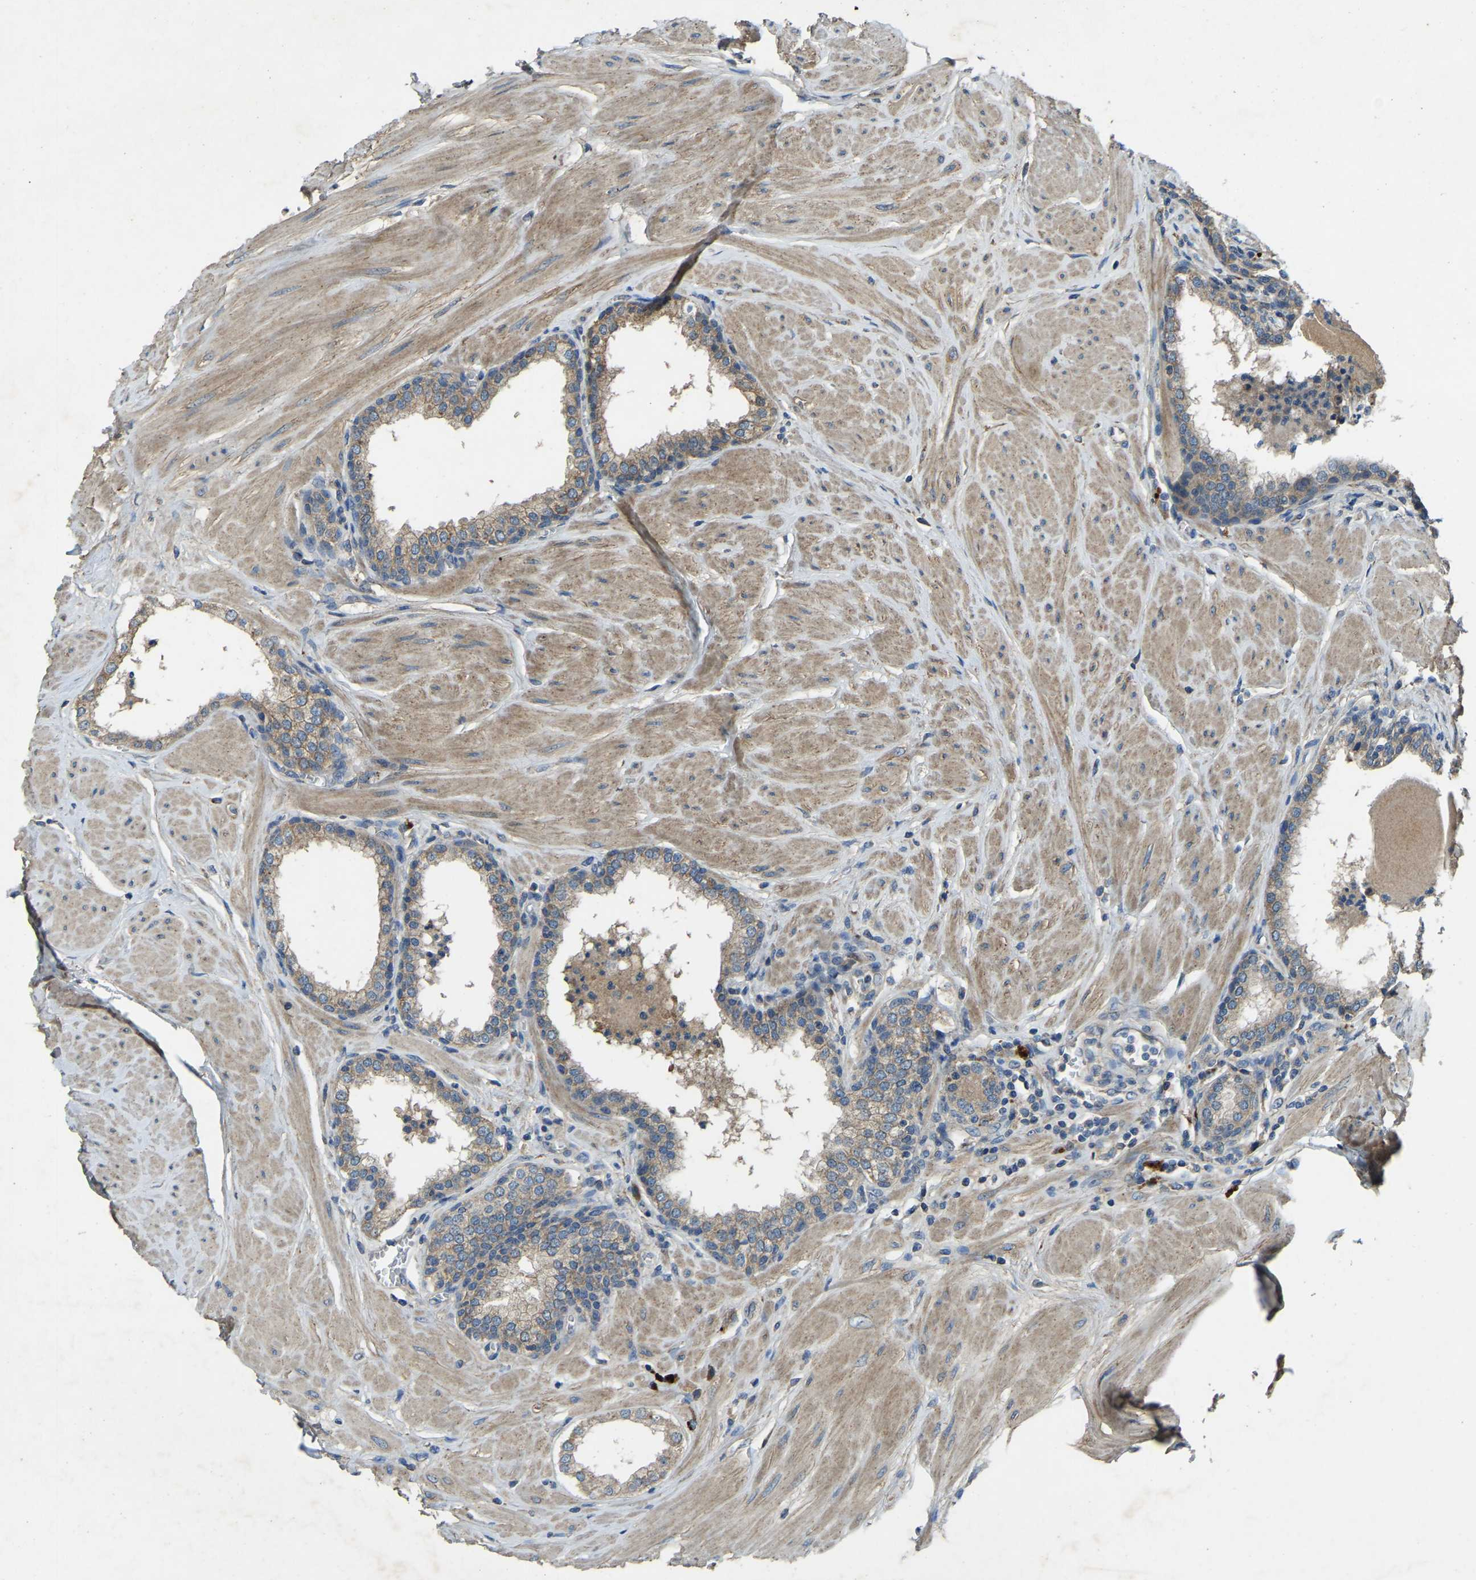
{"staining": {"intensity": "weak", "quantity": ">75%", "location": "cytoplasmic/membranous"}, "tissue": "prostate", "cell_type": "Glandular cells", "image_type": "normal", "snomed": [{"axis": "morphology", "description": "Normal tissue, NOS"}, {"axis": "topography", "description": "Prostate"}], "caption": "A low amount of weak cytoplasmic/membranous expression is appreciated in approximately >75% of glandular cells in unremarkable prostate.", "gene": "ATP8B1", "patient": {"sex": "male", "age": 51}}